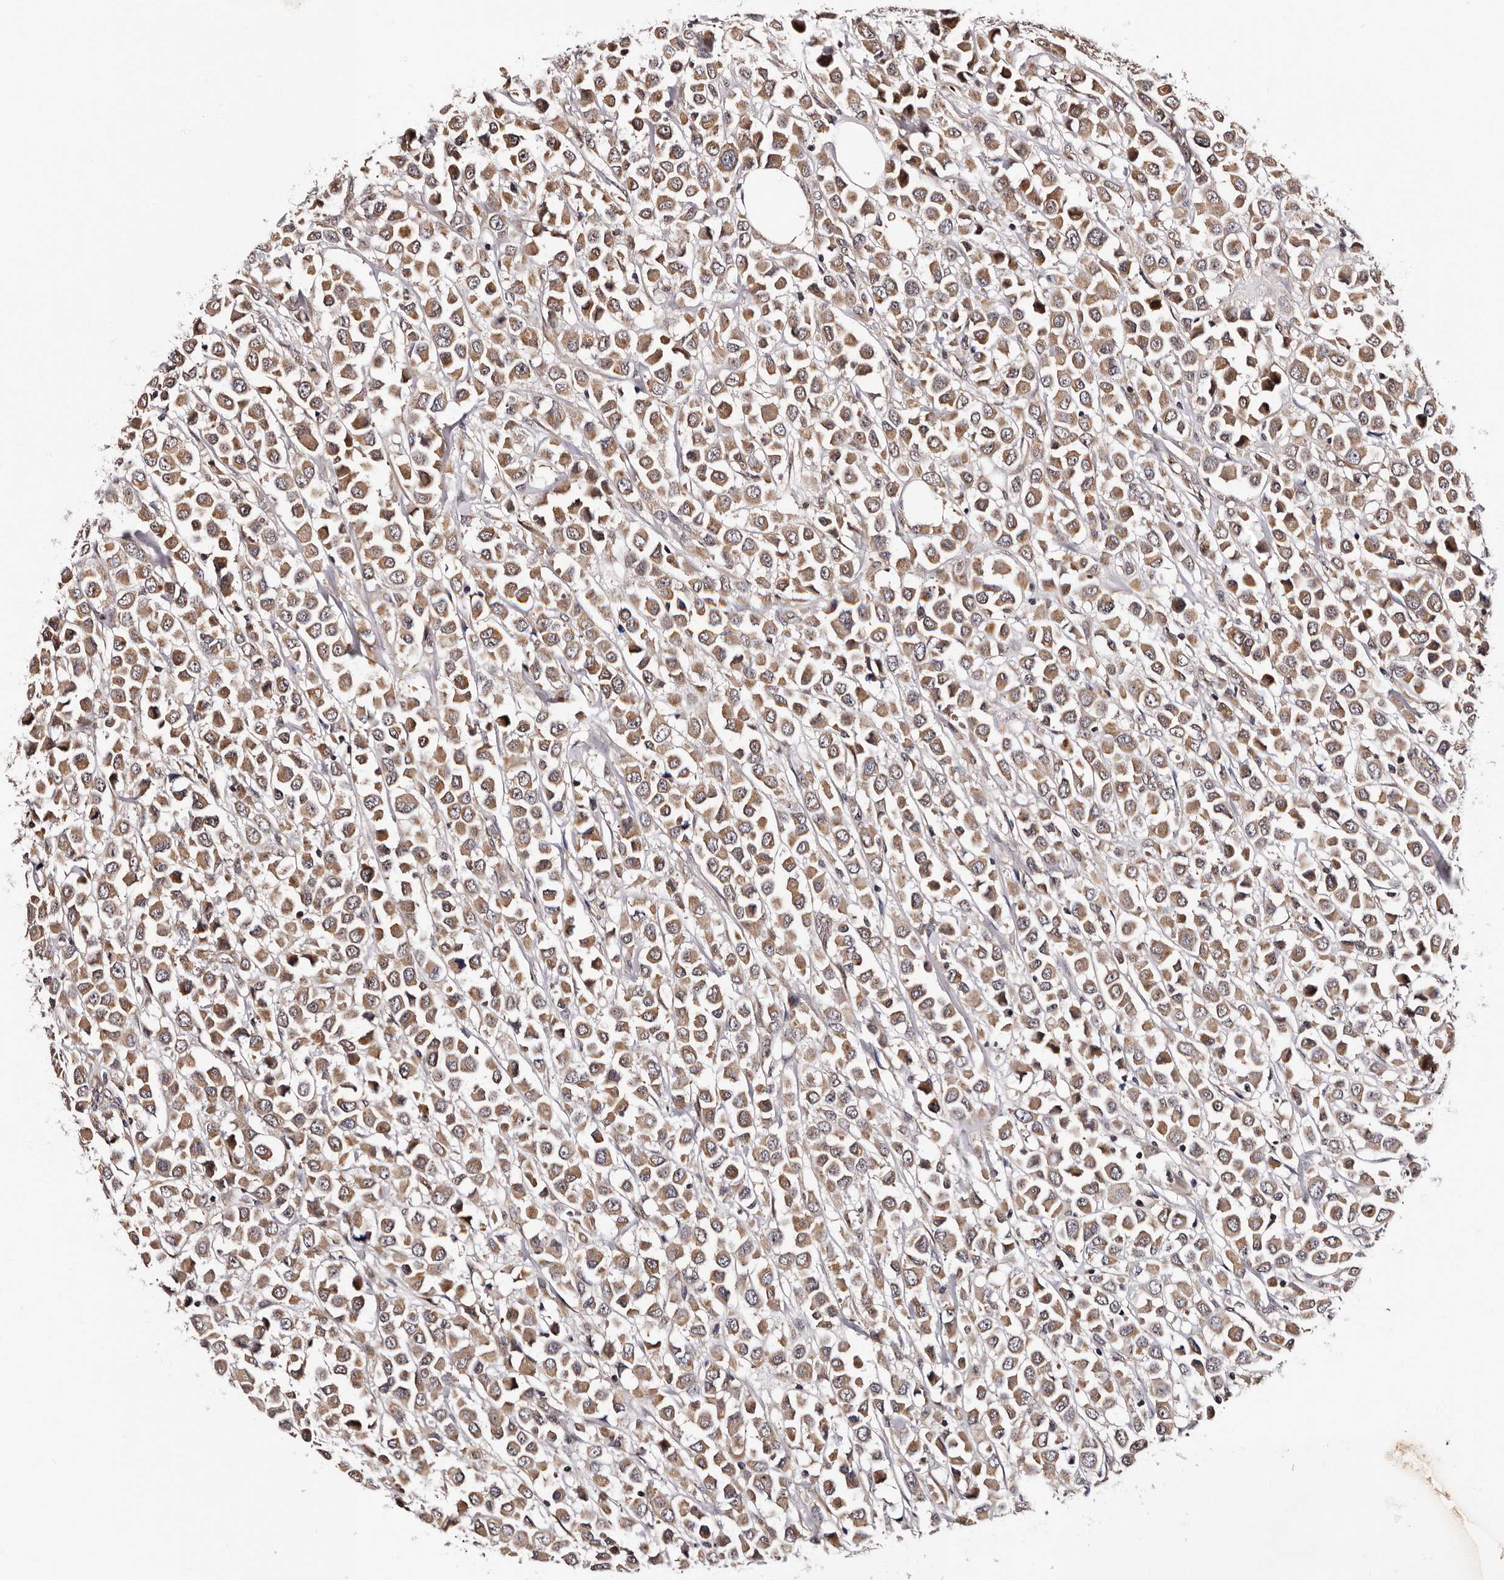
{"staining": {"intensity": "moderate", "quantity": ">75%", "location": "cytoplasmic/membranous"}, "tissue": "breast cancer", "cell_type": "Tumor cells", "image_type": "cancer", "snomed": [{"axis": "morphology", "description": "Duct carcinoma"}, {"axis": "topography", "description": "Breast"}], "caption": "Breast cancer (invasive ductal carcinoma) stained with DAB immunohistochemistry (IHC) demonstrates medium levels of moderate cytoplasmic/membranous positivity in approximately >75% of tumor cells.", "gene": "GLRX3", "patient": {"sex": "female", "age": 61}}